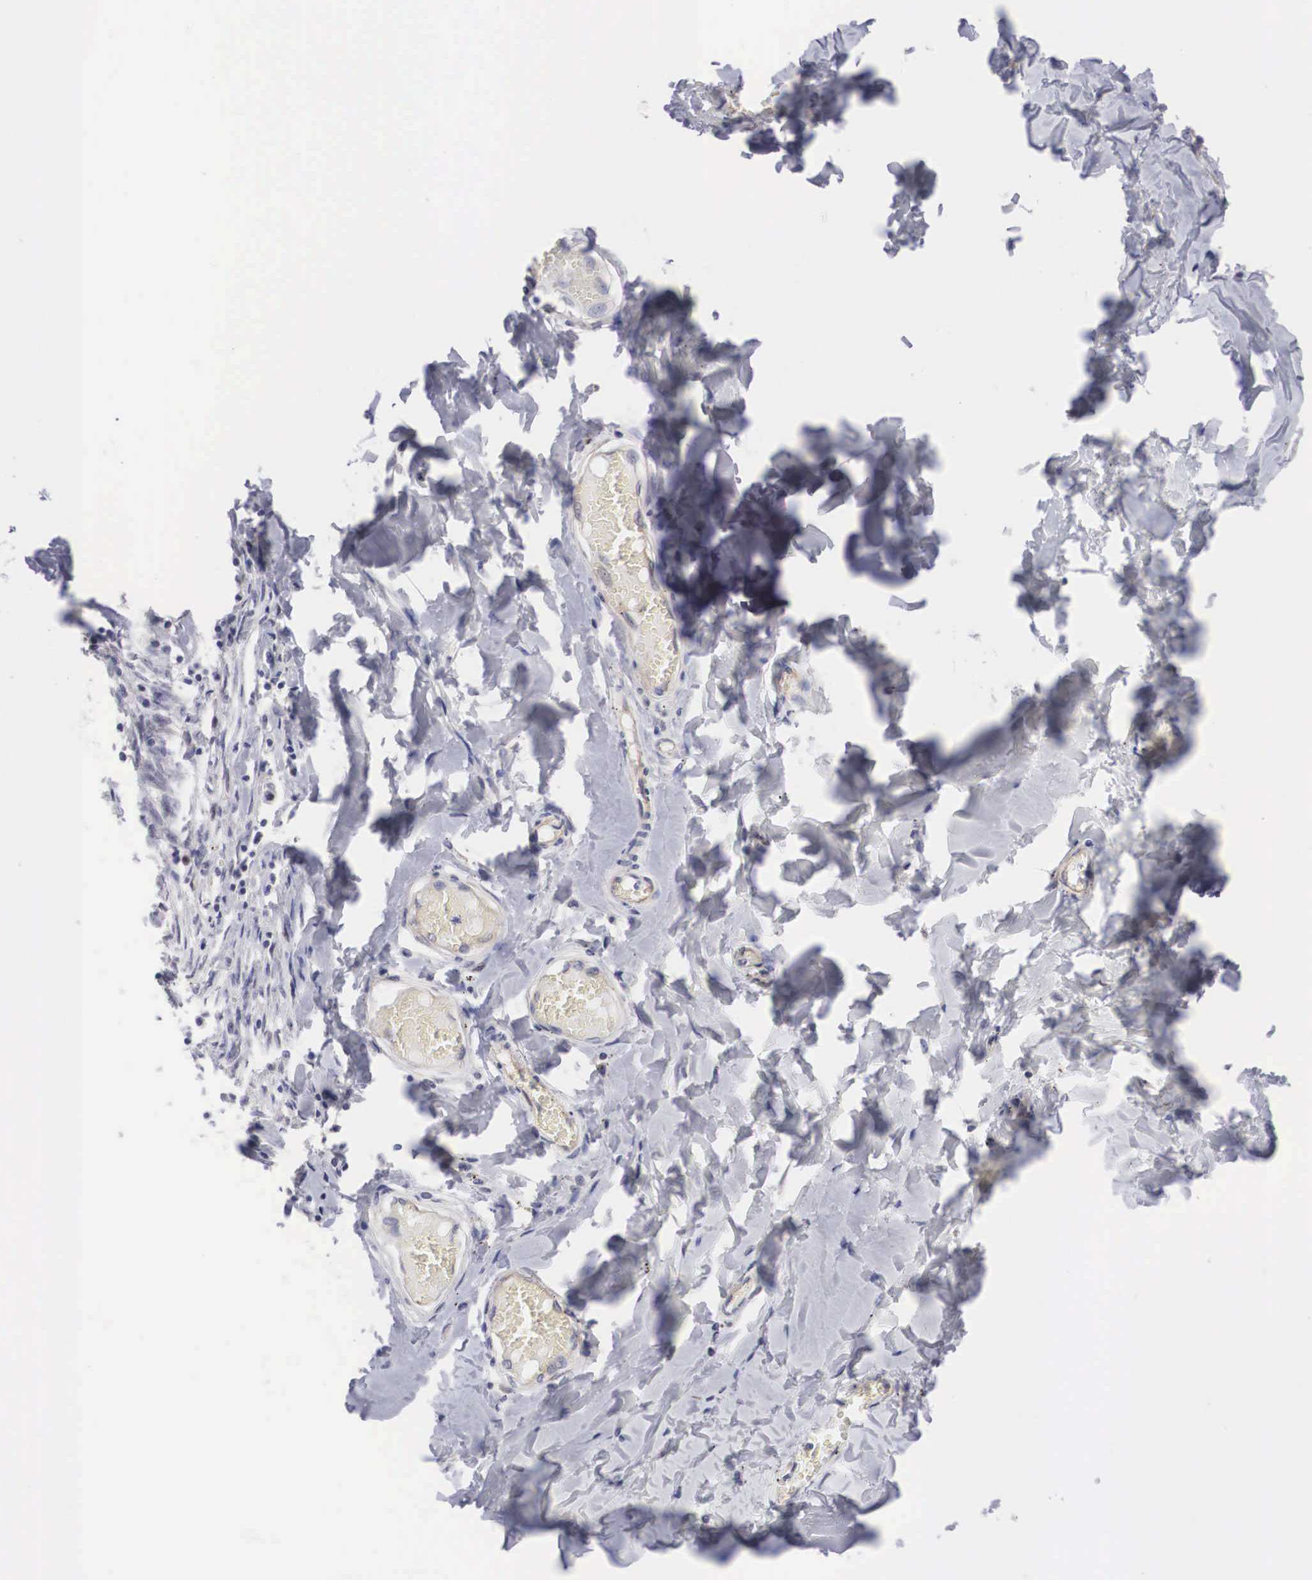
{"staining": {"intensity": "negative", "quantity": "none", "location": "none"}, "tissue": "adipose tissue", "cell_type": "Adipocytes", "image_type": "normal", "snomed": [{"axis": "morphology", "description": "Normal tissue, NOS"}, {"axis": "morphology", "description": "Sarcoma, NOS"}, {"axis": "topography", "description": "Skin"}, {"axis": "topography", "description": "Soft tissue"}], "caption": "This is an immunohistochemistry photomicrograph of unremarkable human adipose tissue. There is no positivity in adipocytes.", "gene": "MAST4", "patient": {"sex": "female", "age": 51}}